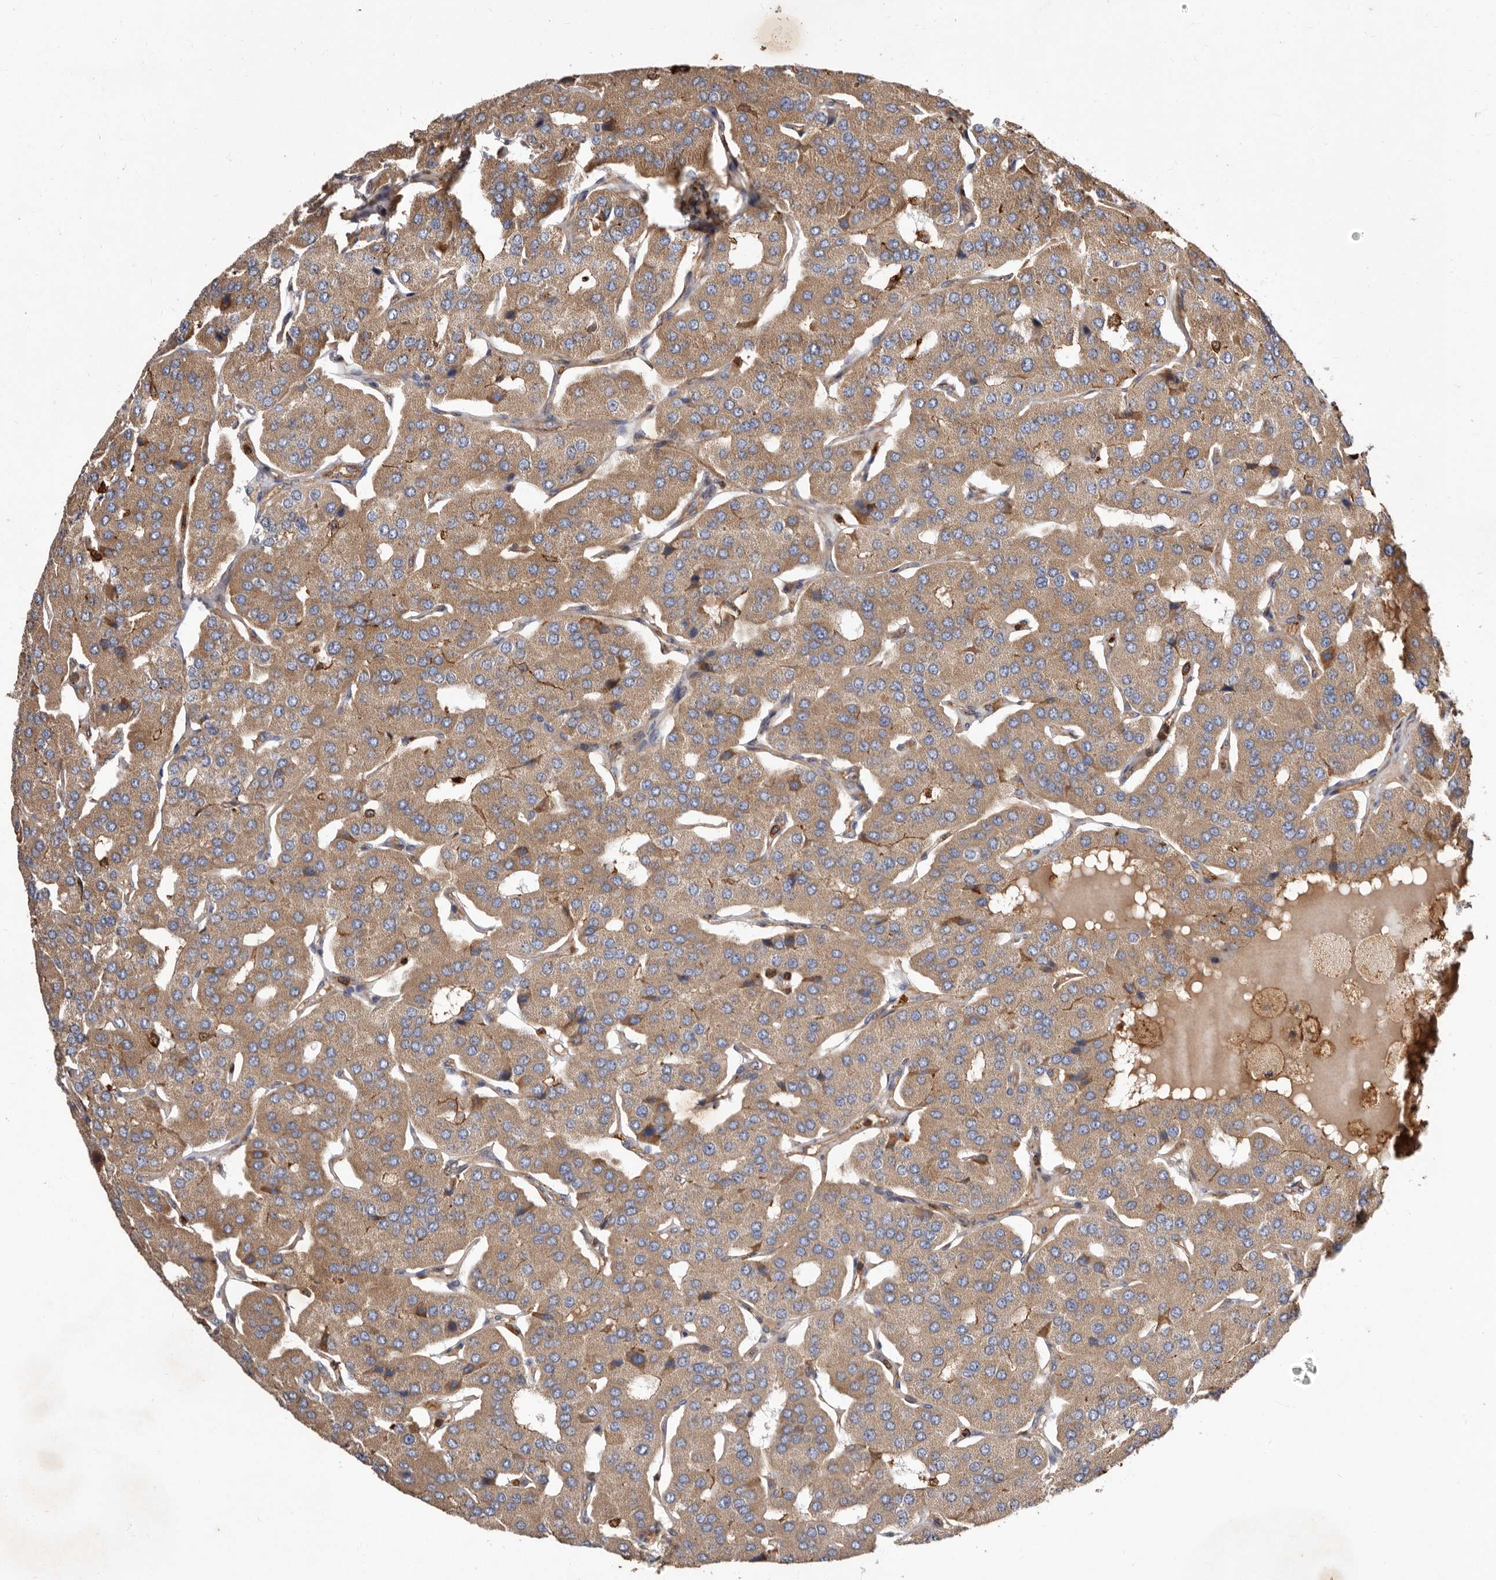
{"staining": {"intensity": "moderate", "quantity": ">75%", "location": "cytoplasmic/membranous"}, "tissue": "parathyroid gland", "cell_type": "Glandular cells", "image_type": "normal", "snomed": [{"axis": "morphology", "description": "Normal tissue, NOS"}, {"axis": "morphology", "description": "Adenoma, NOS"}, {"axis": "topography", "description": "Parathyroid gland"}], "caption": "High-power microscopy captured an immunohistochemistry (IHC) micrograph of unremarkable parathyroid gland, revealing moderate cytoplasmic/membranous positivity in approximately >75% of glandular cells. (DAB IHC, brown staining for protein, blue staining for nuclei).", "gene": "COQ8B", "patient": {"sex": "female", "age": 86}}